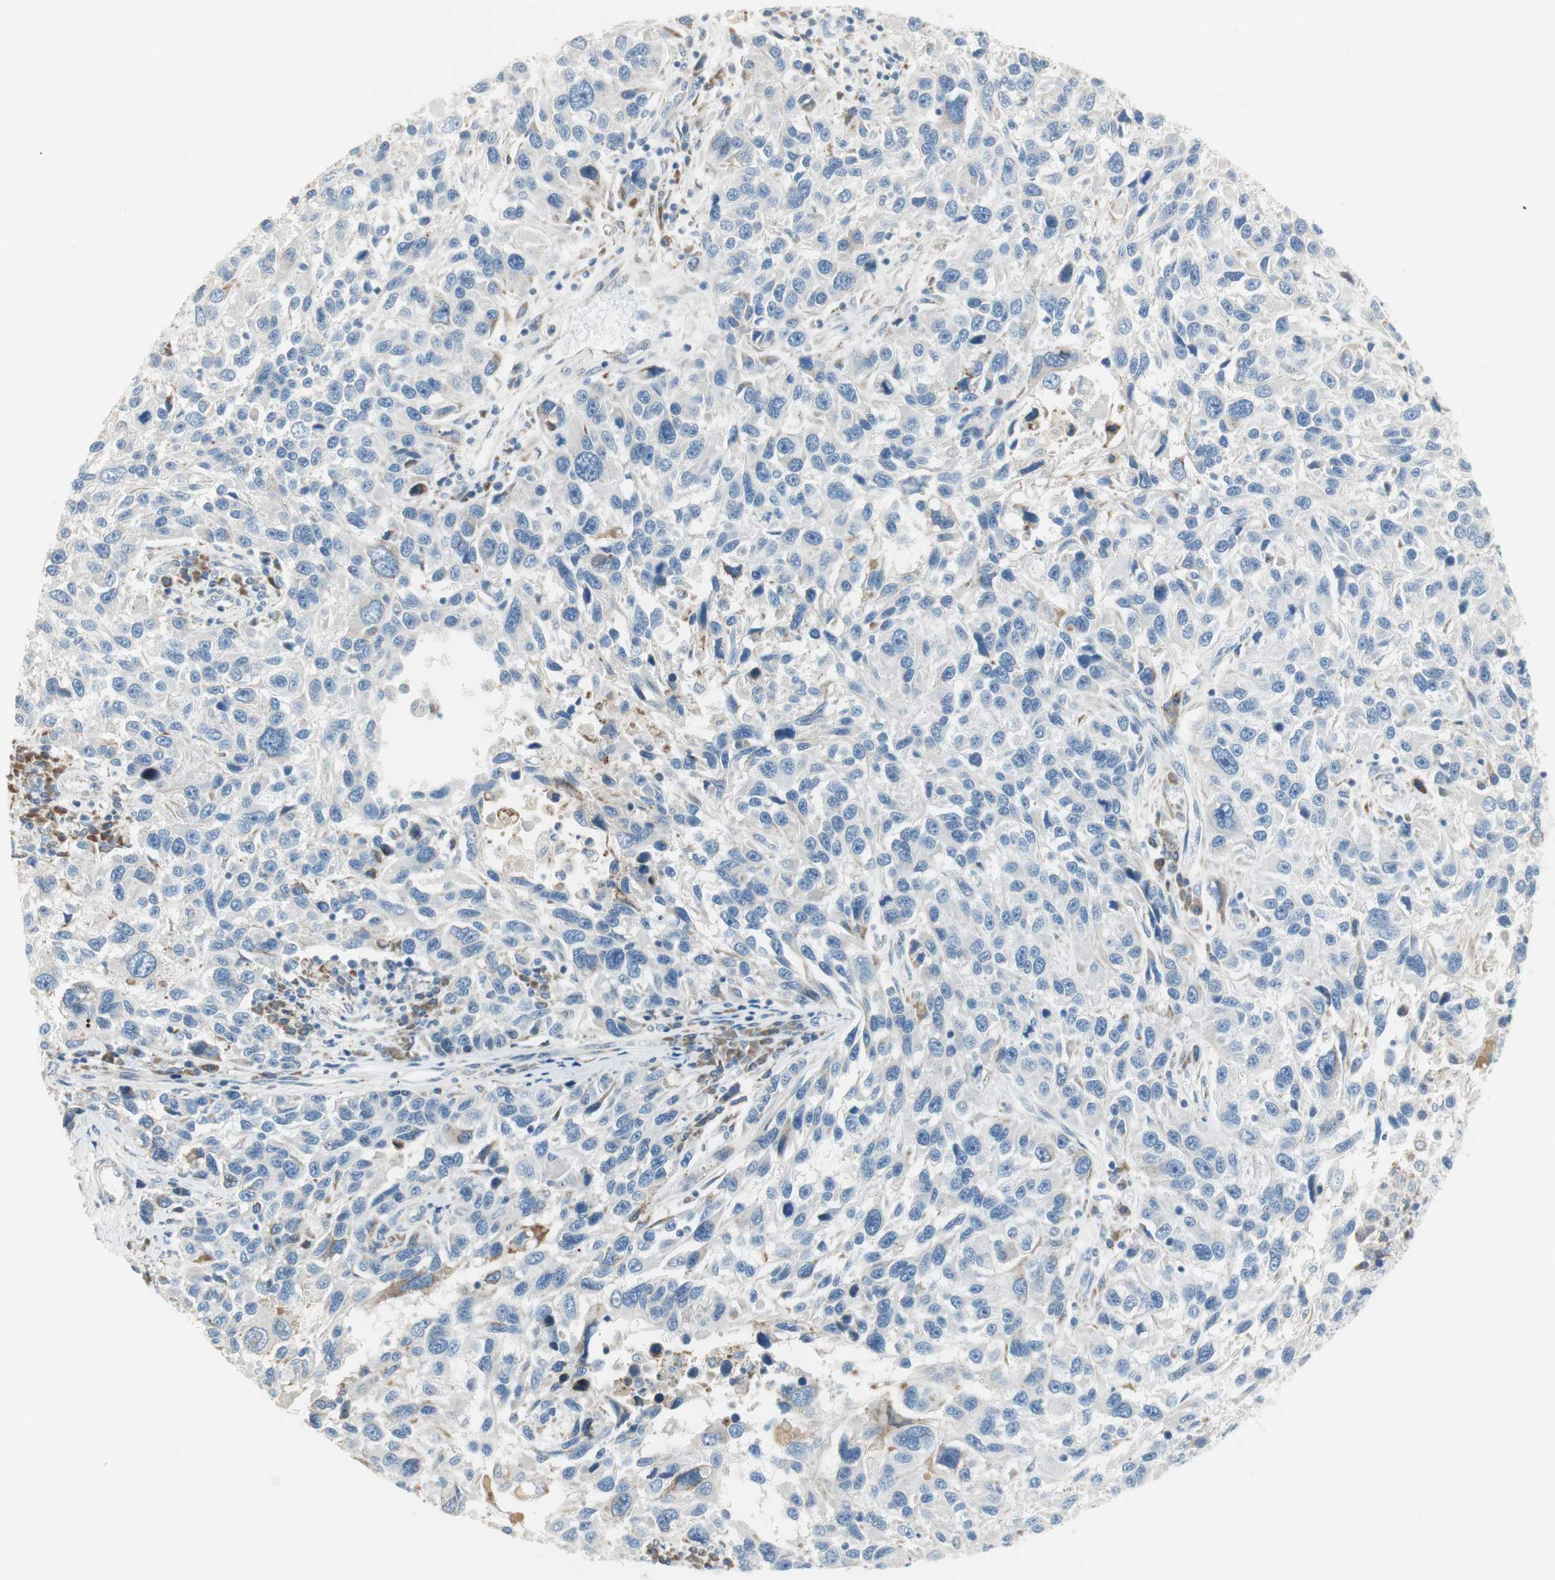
{"staining": {"intensity": "negative", "quantity": "none", "location": "none"}, "tissue": "melanoma", "cell_type": "Tumor cells", "image_type": "cancer", "snomed": [{"axis": "morphology", "description": "Malignant melanoma, NOS"}, {"axis": "topography", "description": "Skin"}], "caption": "High power microscopy micrograph of an immunohistochemistry histopathology image of malignant melanoma, revealing no significant staining in tumor cells. (DAB immunohistochemistry (IHC), high magnification).", "gene": "TNFSF11", "patient": {"sex": "male", "age": 53}}